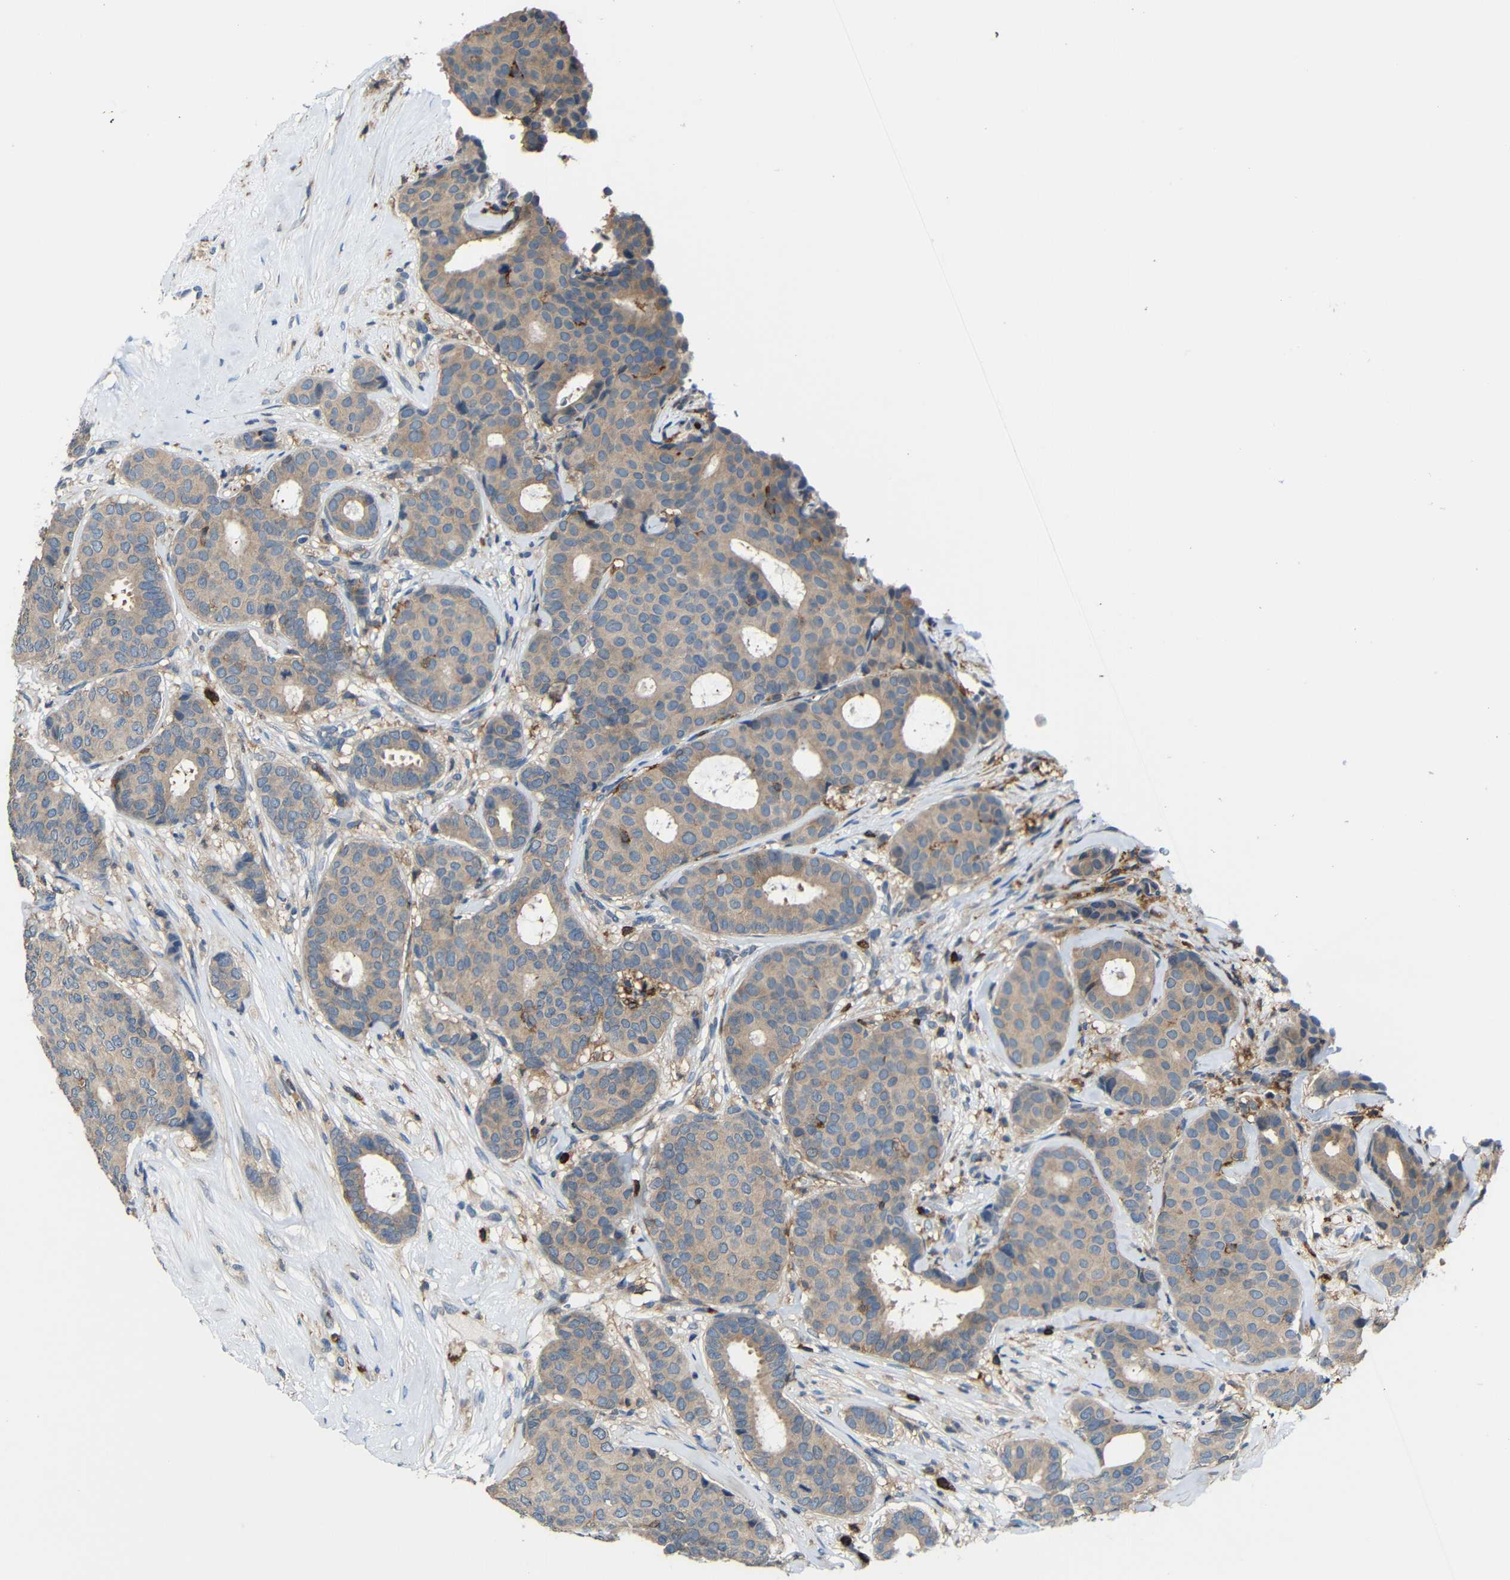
{"staining": {"intensity": "moderate", "quantity": ">75%", "location": "cytoplasmic/membranous"}, "tissue": "breast cancer", "cell_type": "Tumor cells", "image_type": "cancer", "snomed": [{"axis": "morphology", "description": "Duct carcinoma"}, {"axis": "topography", "description": "Breast"}], "caption": "Protein expression analysis of human breast cancer reveals moderate cytoplasmic/membranous staining in approximately >75% of tumor cells.", "gene": "P2RY12", "patient": {"sex": "female", "age": 75}}